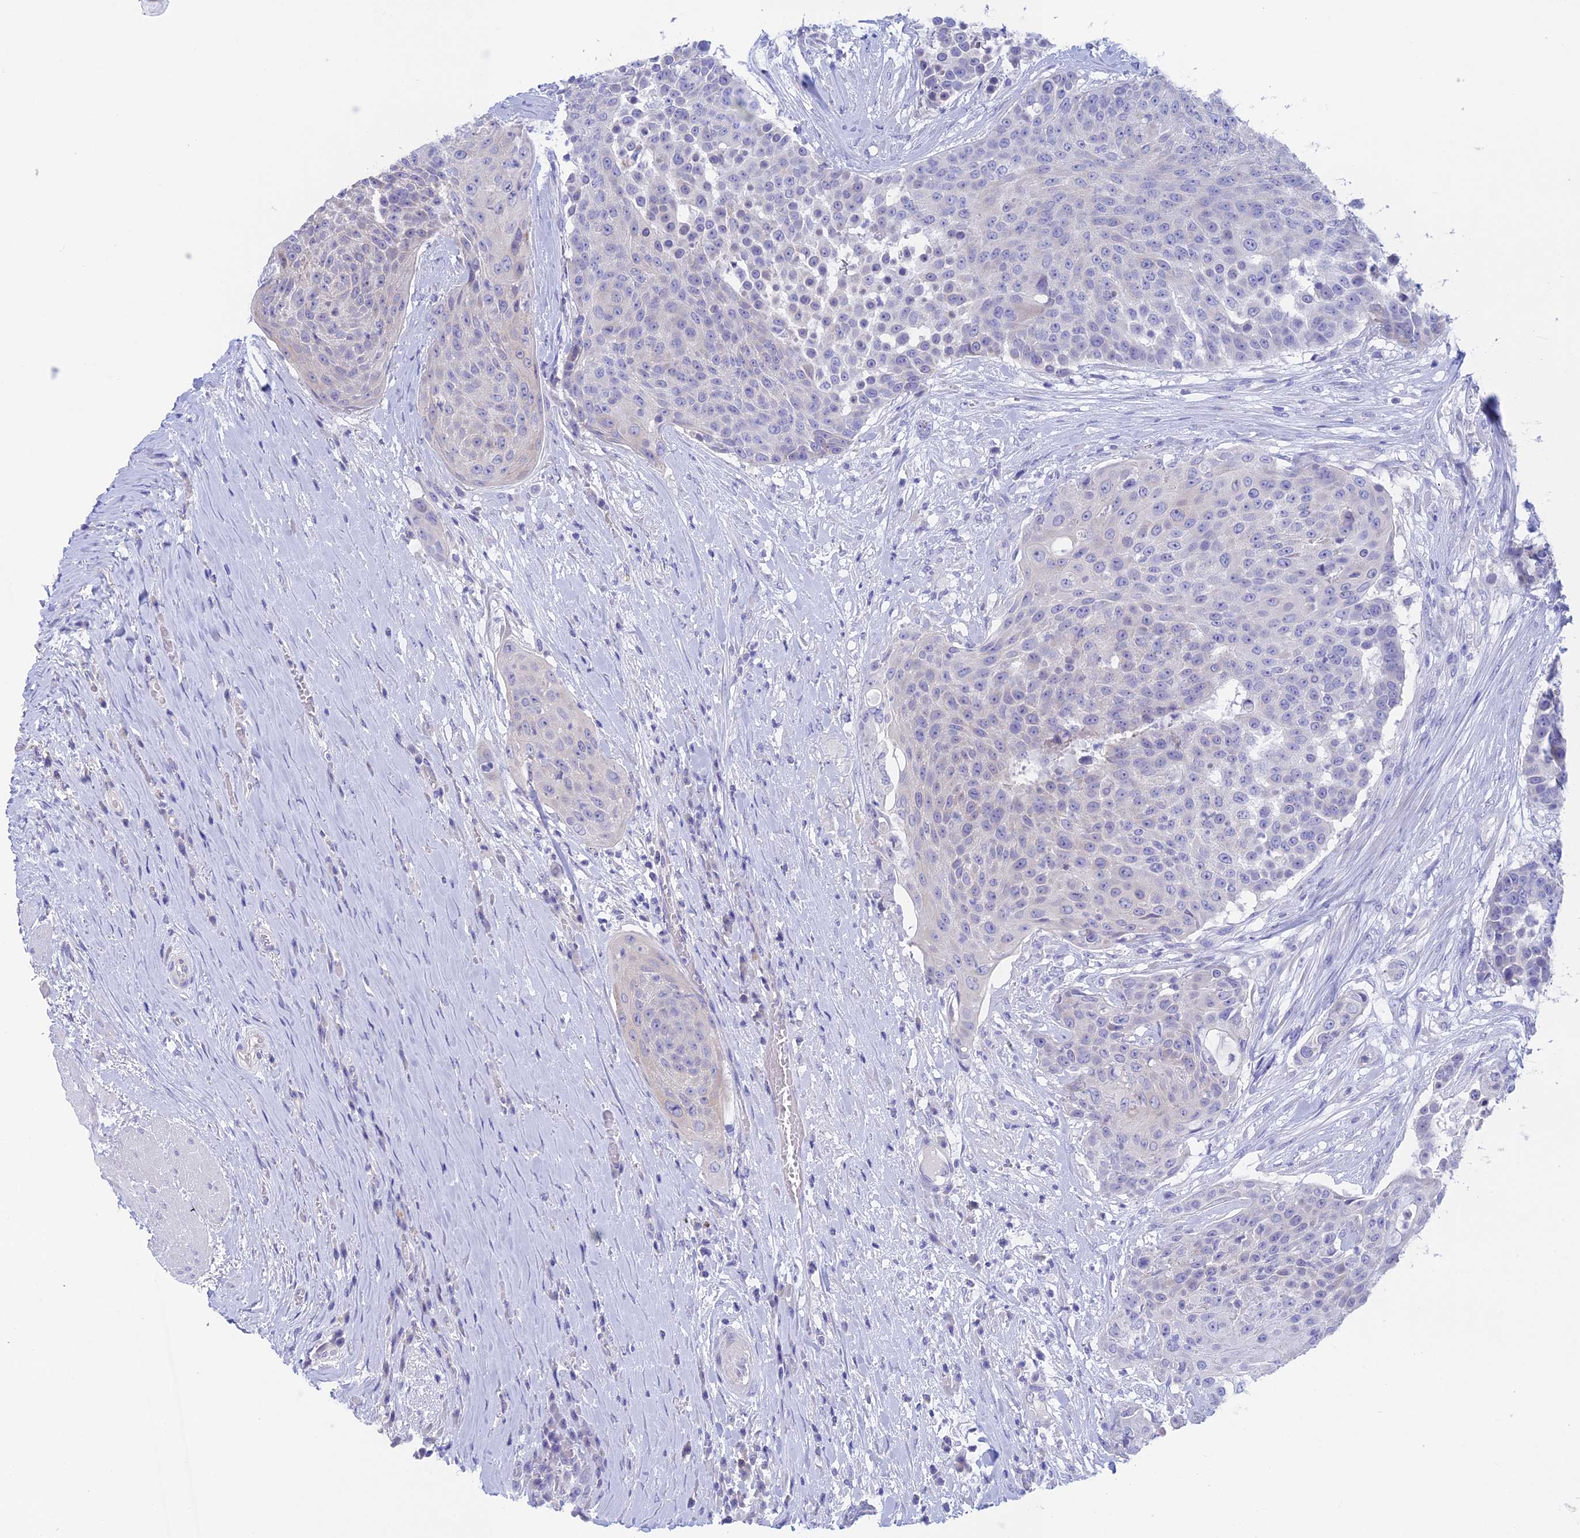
{"staining": {"intensity": "negative", "quantity": "none", "location": "none"}, "tissue": "urothelial cancer", "cell_type": "Tumor cells", "image_type": "cancer", "snomed": [{"axis": "morphology", "description": "Urothelial carcinoma, High grade"}, {"axis": "topography", "description": "Urinary bladder"}], "caption": "IHC histopathology image of high-grade urothelial carcinoma stained for a protein (brown), which shows no expression in tumor cells.", "gene": "BTBD19", "patient": {"sex": "female", "age": 63}}